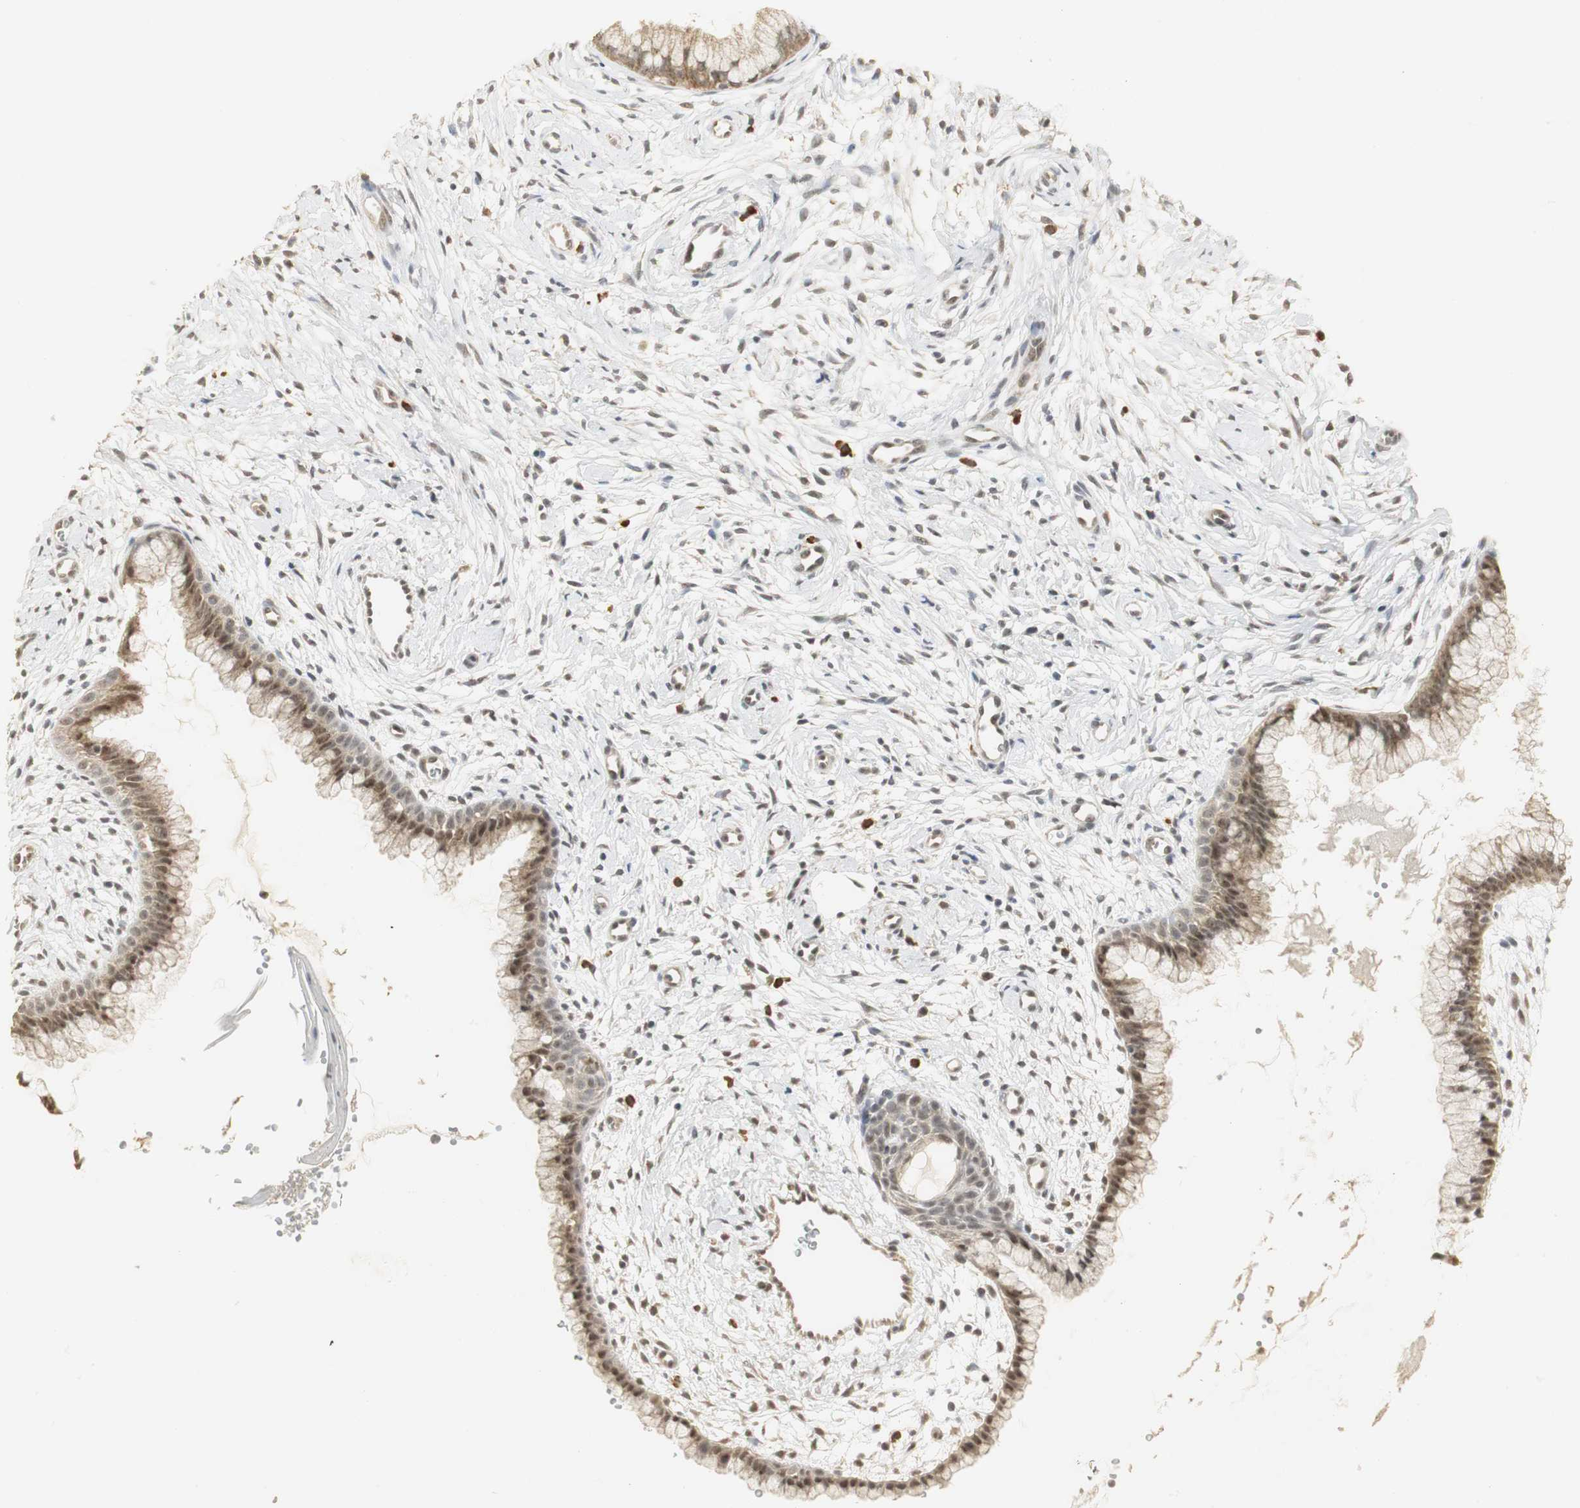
{"staining": {"intensity": "moderate", "quantity": ">75%", "location": "nuclear"}, "tissue": "cervix", "cell_type": "Glandular cells", "image_type": "normal", "snomed": [{"axis": "morphology", "description": "Normal tissue, NOS"}, {"axis": "topography", "description": "Cervix"}], "caption": "The micrograph displays immunohistochemical staining of normal cervix. There is moderate nuclear positivity is present in about >75% of glandular cells.", "gene": "ELOA", "patient": {"sex": "female", "age": 39}}